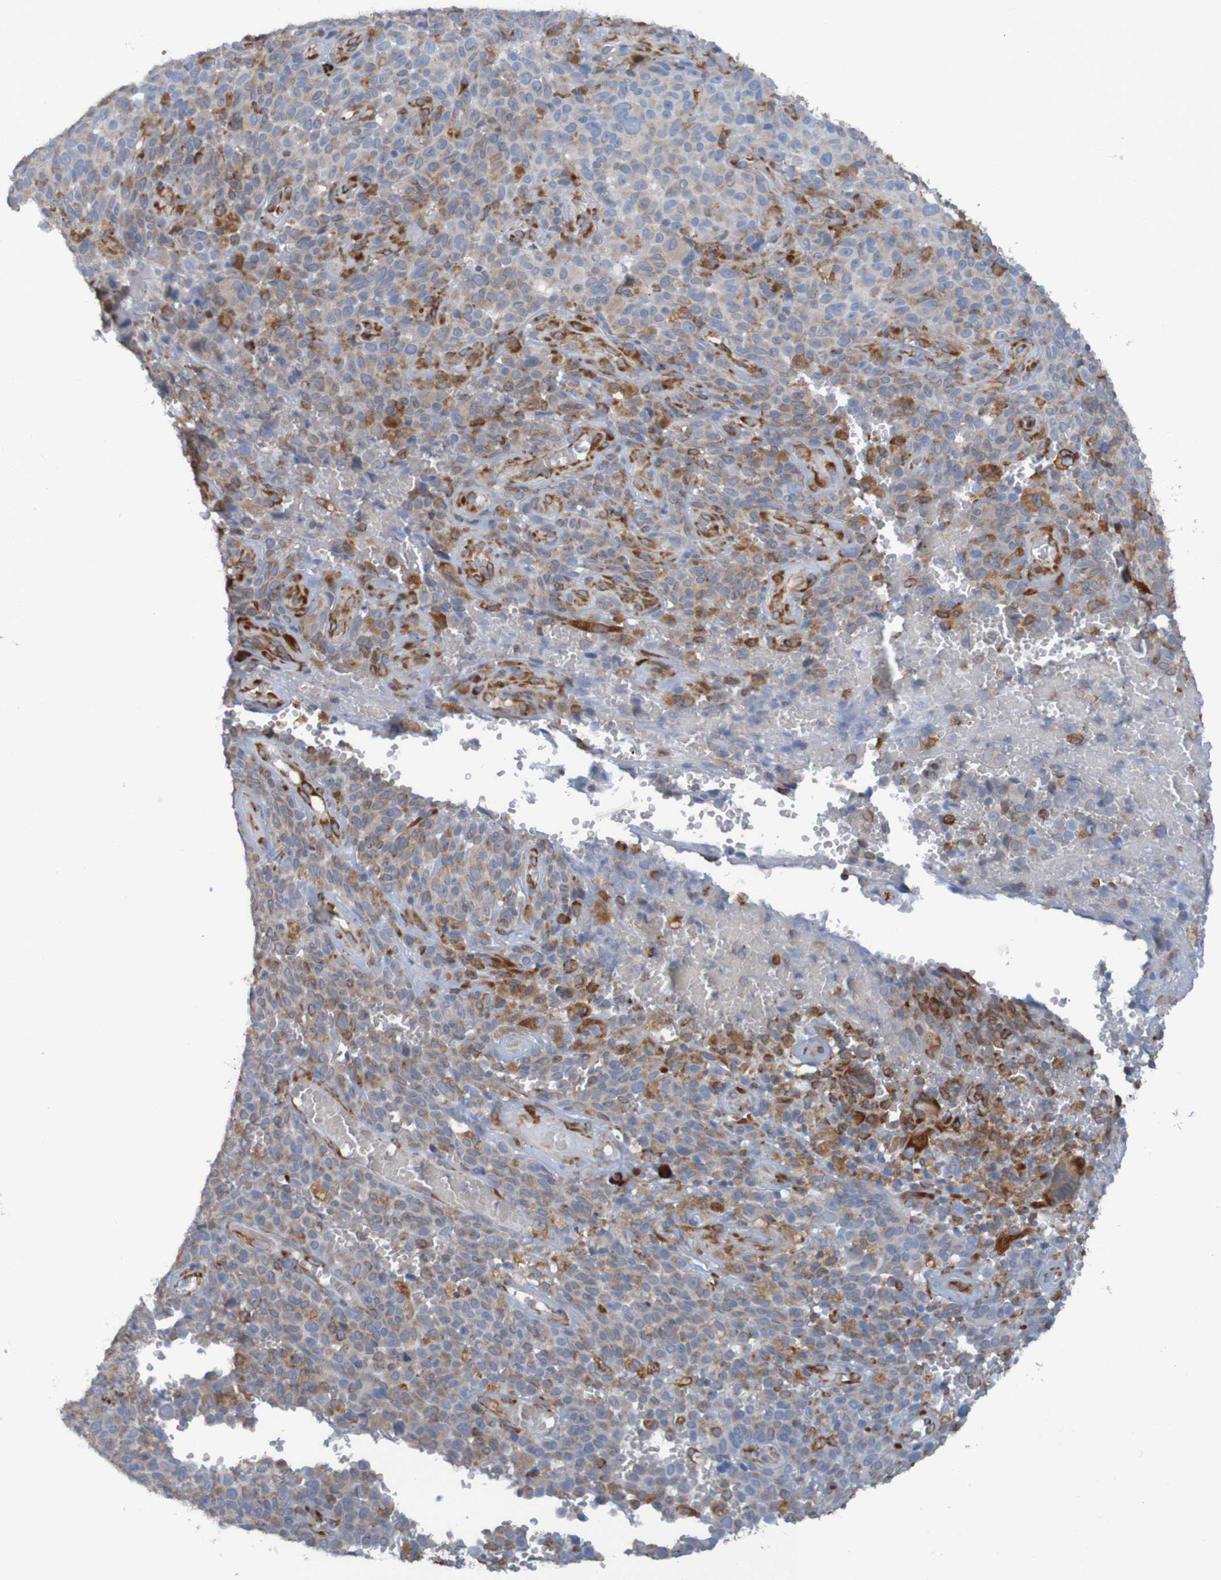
{"staining": {"intensity": "weak", "quantity": "25%-75%", "location": "cytoplasmic/membranous"}, "tissue": "melanoma", "cell_type": "Tumor cells", "image_type": "cancer", "snomed": [{"axis": "morphology", "description": "Malignant melanoma, NOS"}, {"axis": "topography", "description": "Skin"}], "caption": "IHC of malignant melanoma exhibits low levels of weak cytoplasmic/membranous expression in approximately 25%-75% of tumor cells.", "gene": "SSR1", "patient": {"sex": "female", "age": 82}}